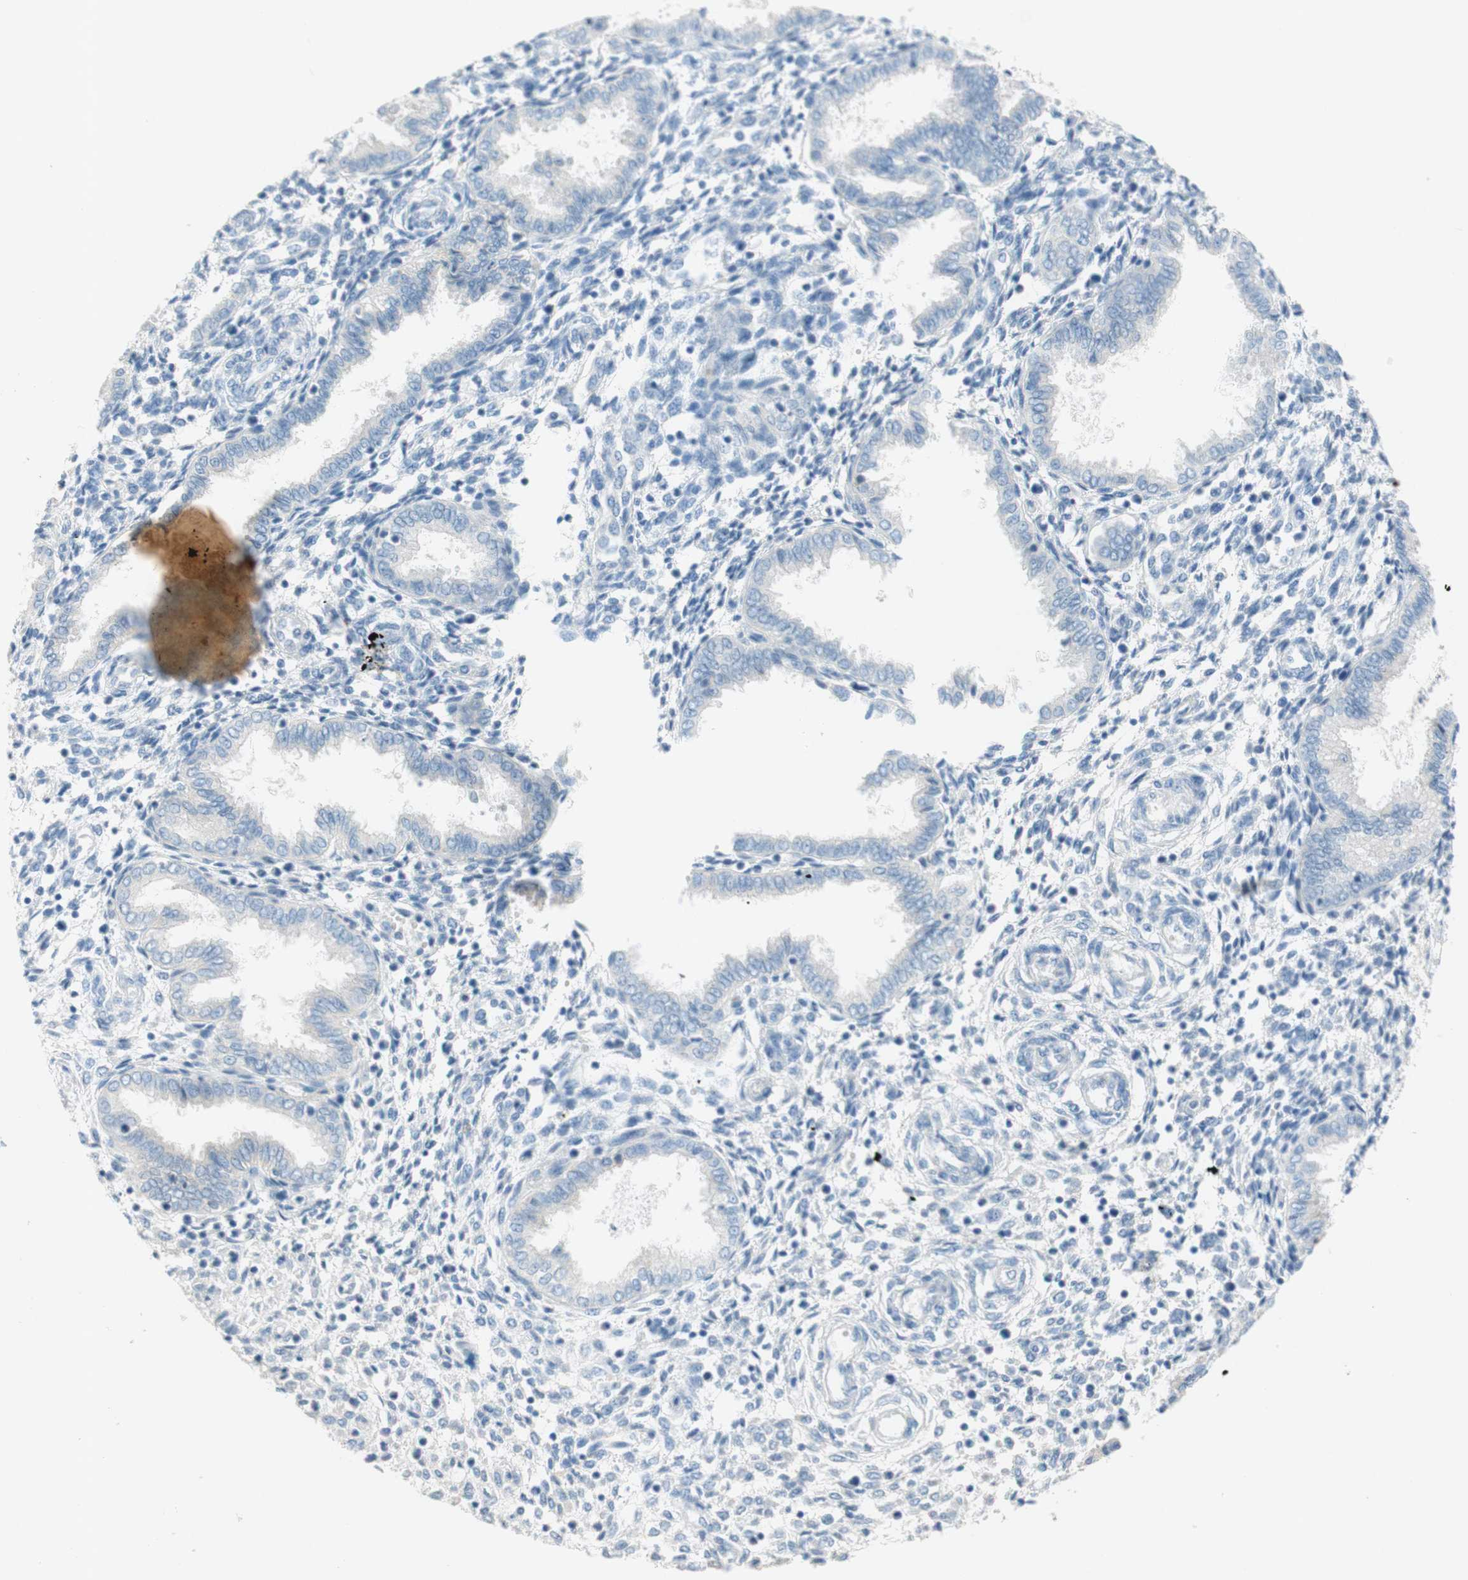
{"staining": {"intensity": "negative", "quantity": "none", "location": "none"}, "tissue": "endometrium", "cell_type": "Cells in endometrial stroma", "image_type": "normal", "snomed": [{"axis": "morphology", "description": "Normal tissue, NOS"}, {"axis": "topography", "description": "Endometrium"}], "caption": "Human endometrium stained for a protein using immunohistochemistry reveals no staining in cells in endometrial stroma.", "gene": "POLR2J3", "patient": {"sex": "female", "age": 33}}